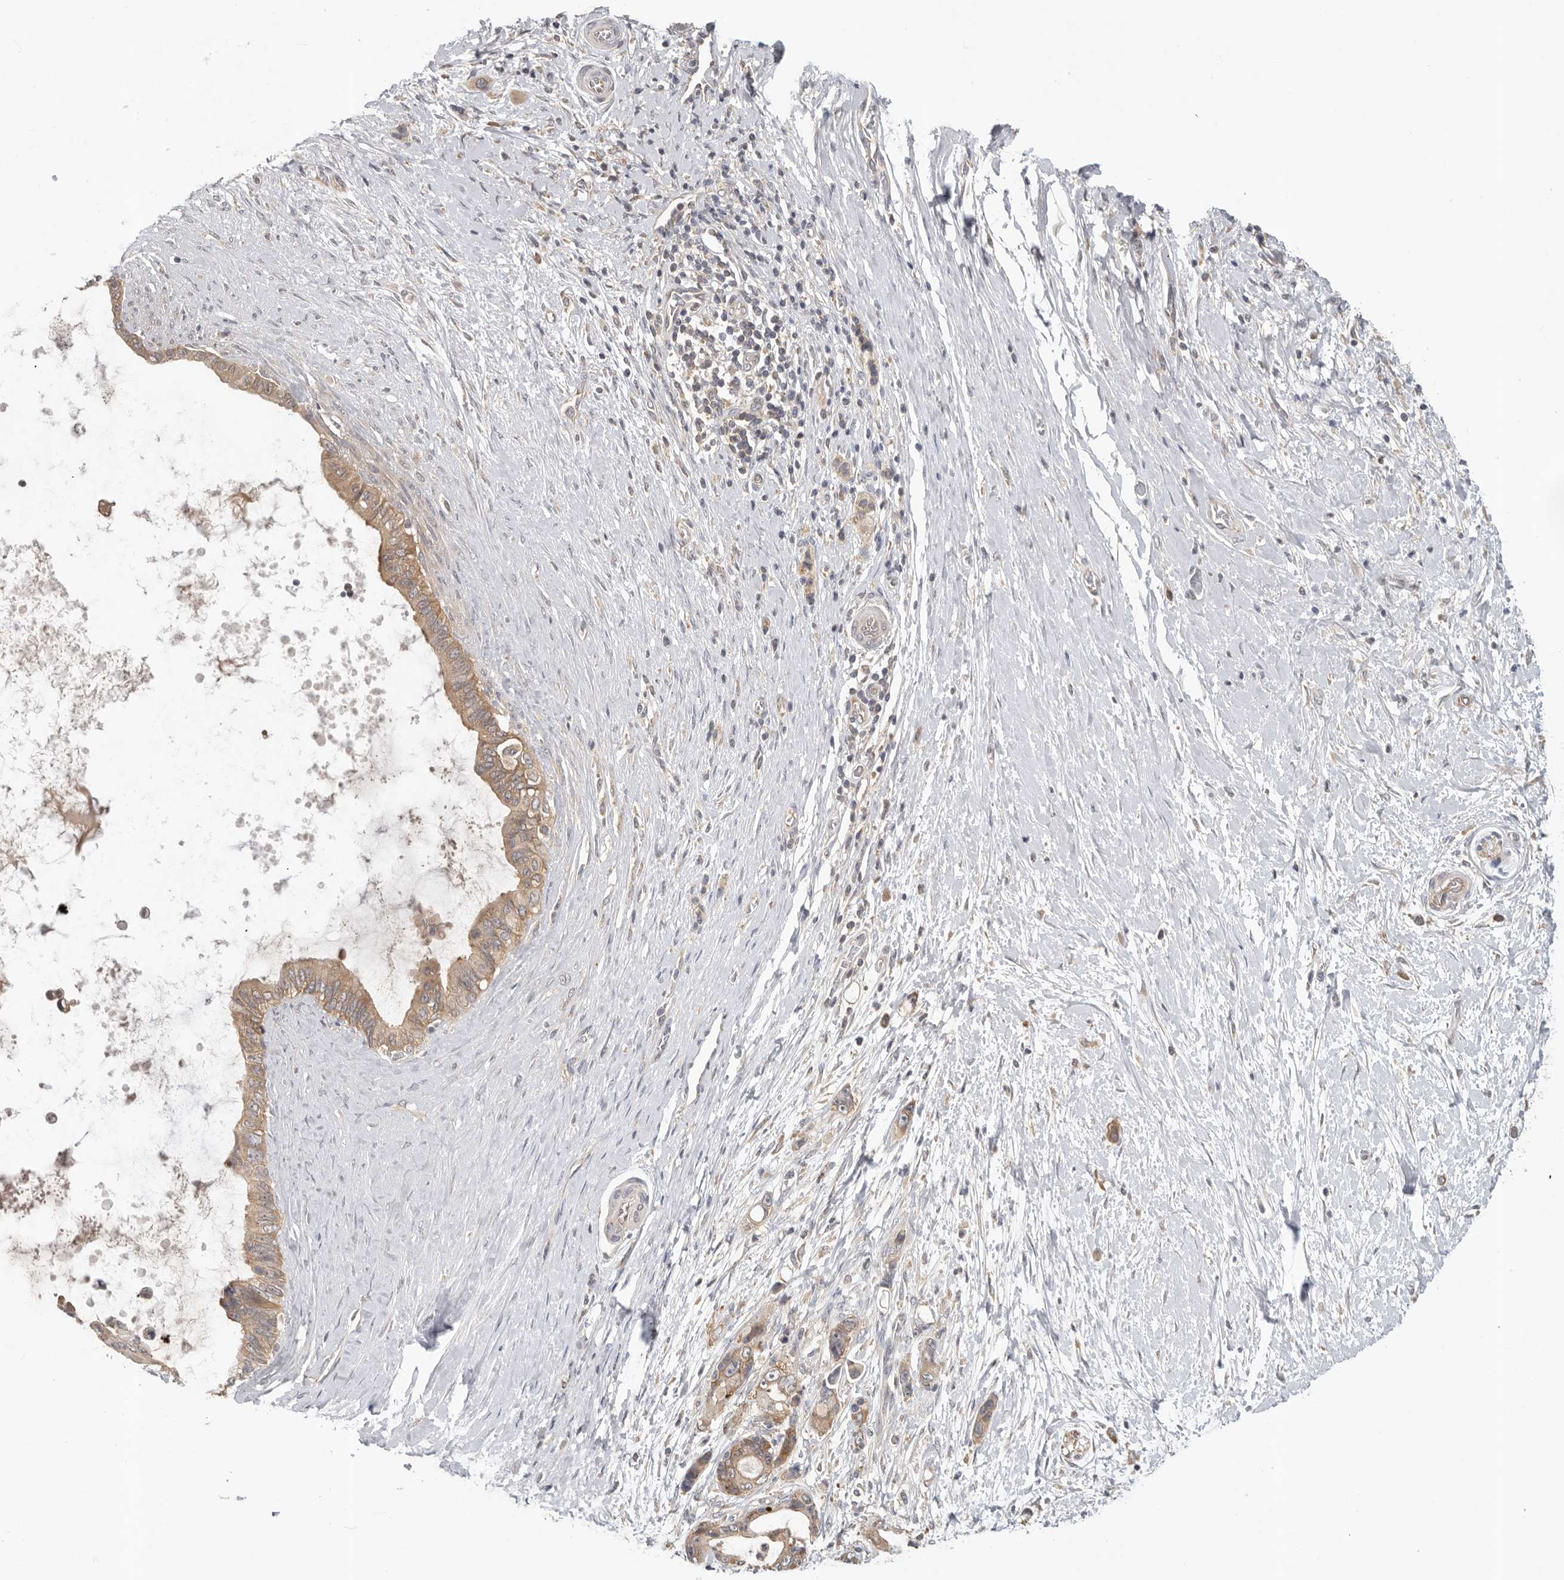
{"staining": {"intensity": "moderate", "quantity": ">75%", "location": "cytoplasmic/membranous"}, "tissue": "pancreatic cancer", "cell_type": "Tumor cells", "image_type": "cancer", "snomed": [{"axis": "morphology", "description": "Adenocarcinoma, NOS"}, {"axis": "topography", "description": "Pancreas"}], "caption": "Immunohistochemistry (IHC) of pancreatic cancer (adenocarcinoma) reveals medium levels of moderate cytoplasmic/membranous expression in about >75% of tumor cells.", "gene": "PPP1R42", "patient": {"sex": "female", "age": 72}}